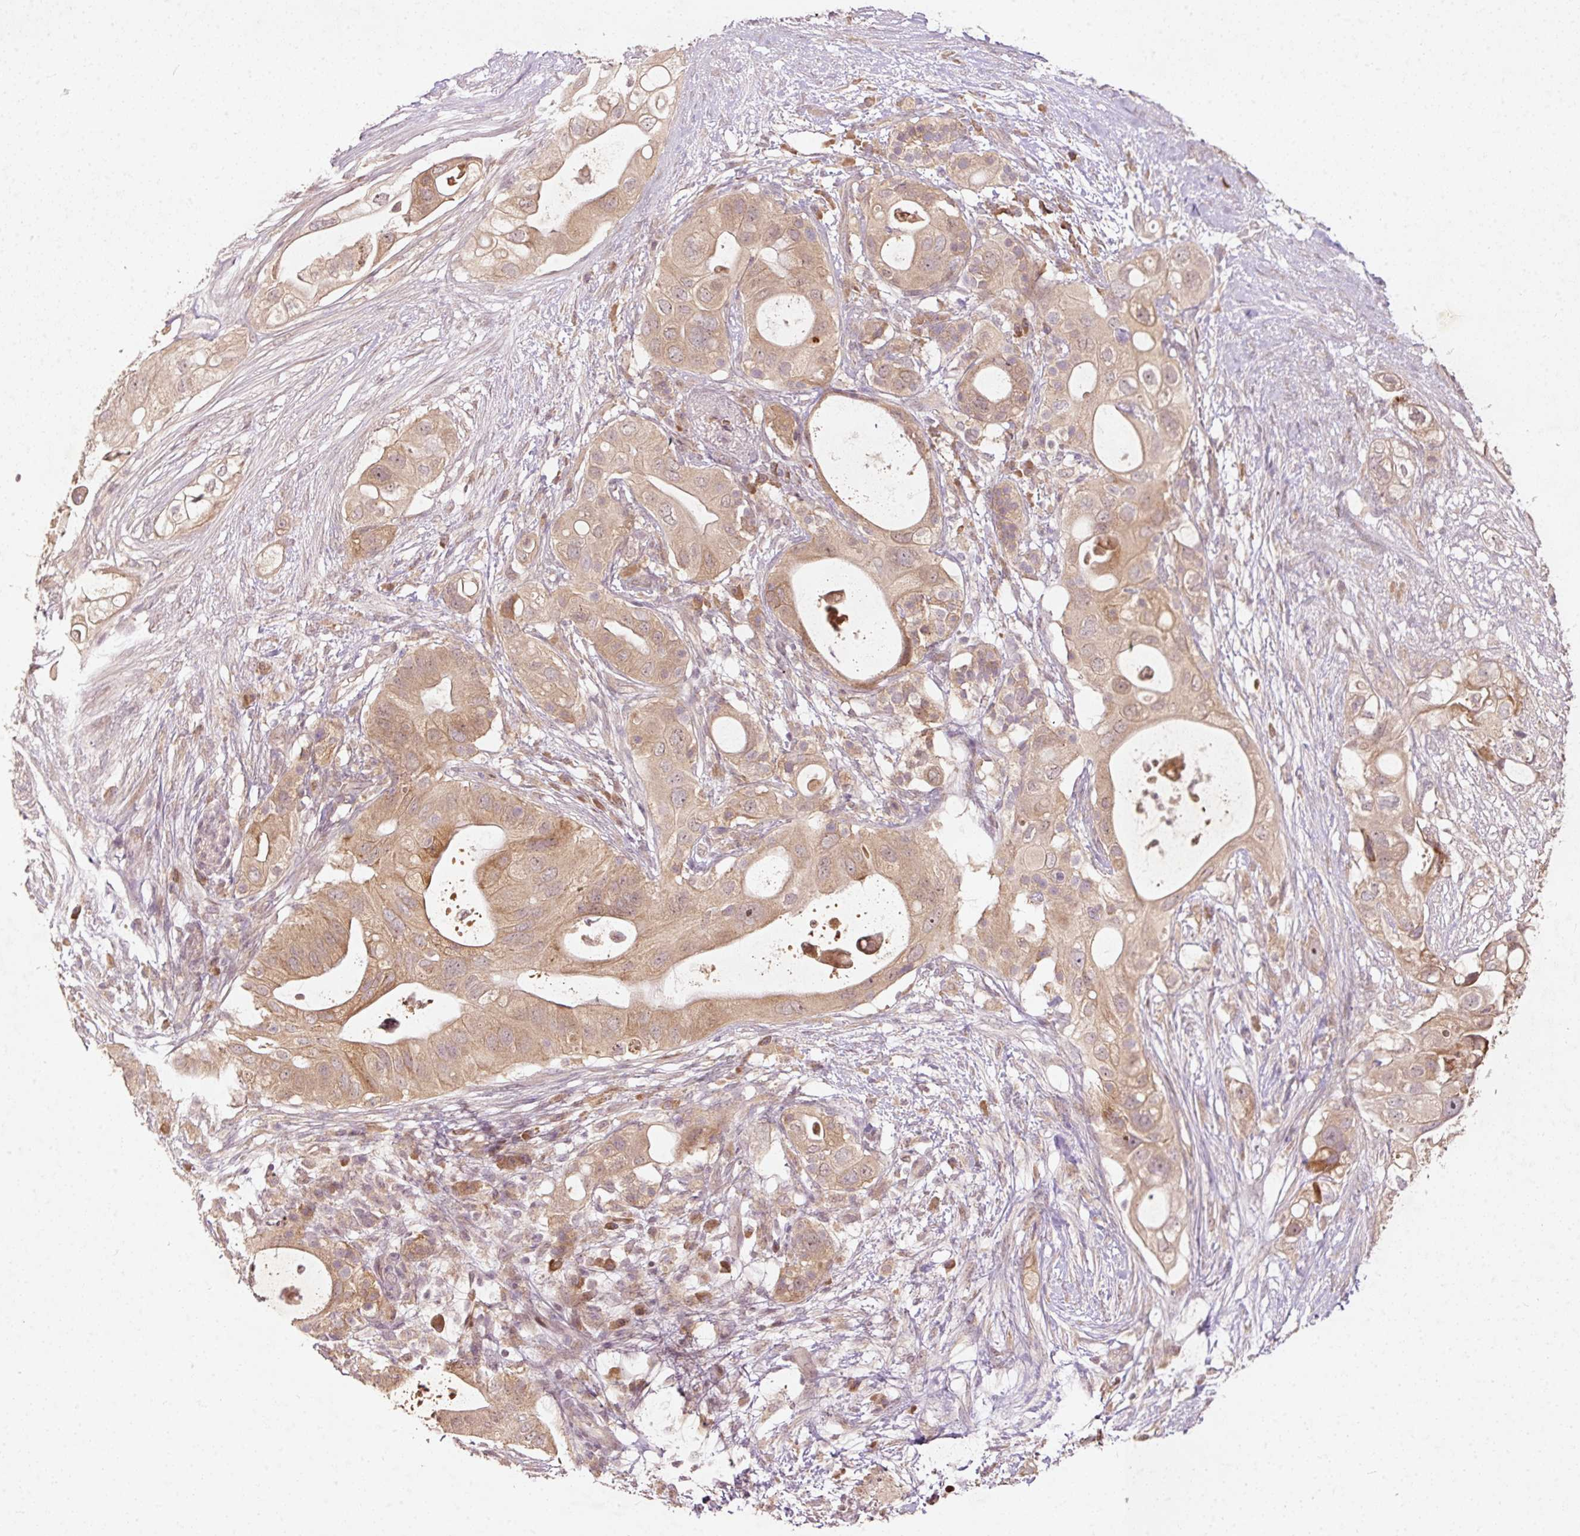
{"staining": {"intensity": "moderate", "quantity": ">75%", "location": "cytoplasmic/membranous"}, "tissue": "pancreatic cancer", "cell_type": "Tumor cells", "image_type": "cancer", "snomed": [{"axis": "morphology", "description": "Adenocarcinoma, NOS"}, {"axis": "topography", "description": "Pancreas"}], "caption": "Pancreatic cancer (adenocarcinoma) stained with a brown dye shows moderate cytoplasmic/membranous positive positivity in approximately >75% of tumor cells.", "gene": "PCDHB1", "patient": {"sex": "female", "age": 72}}